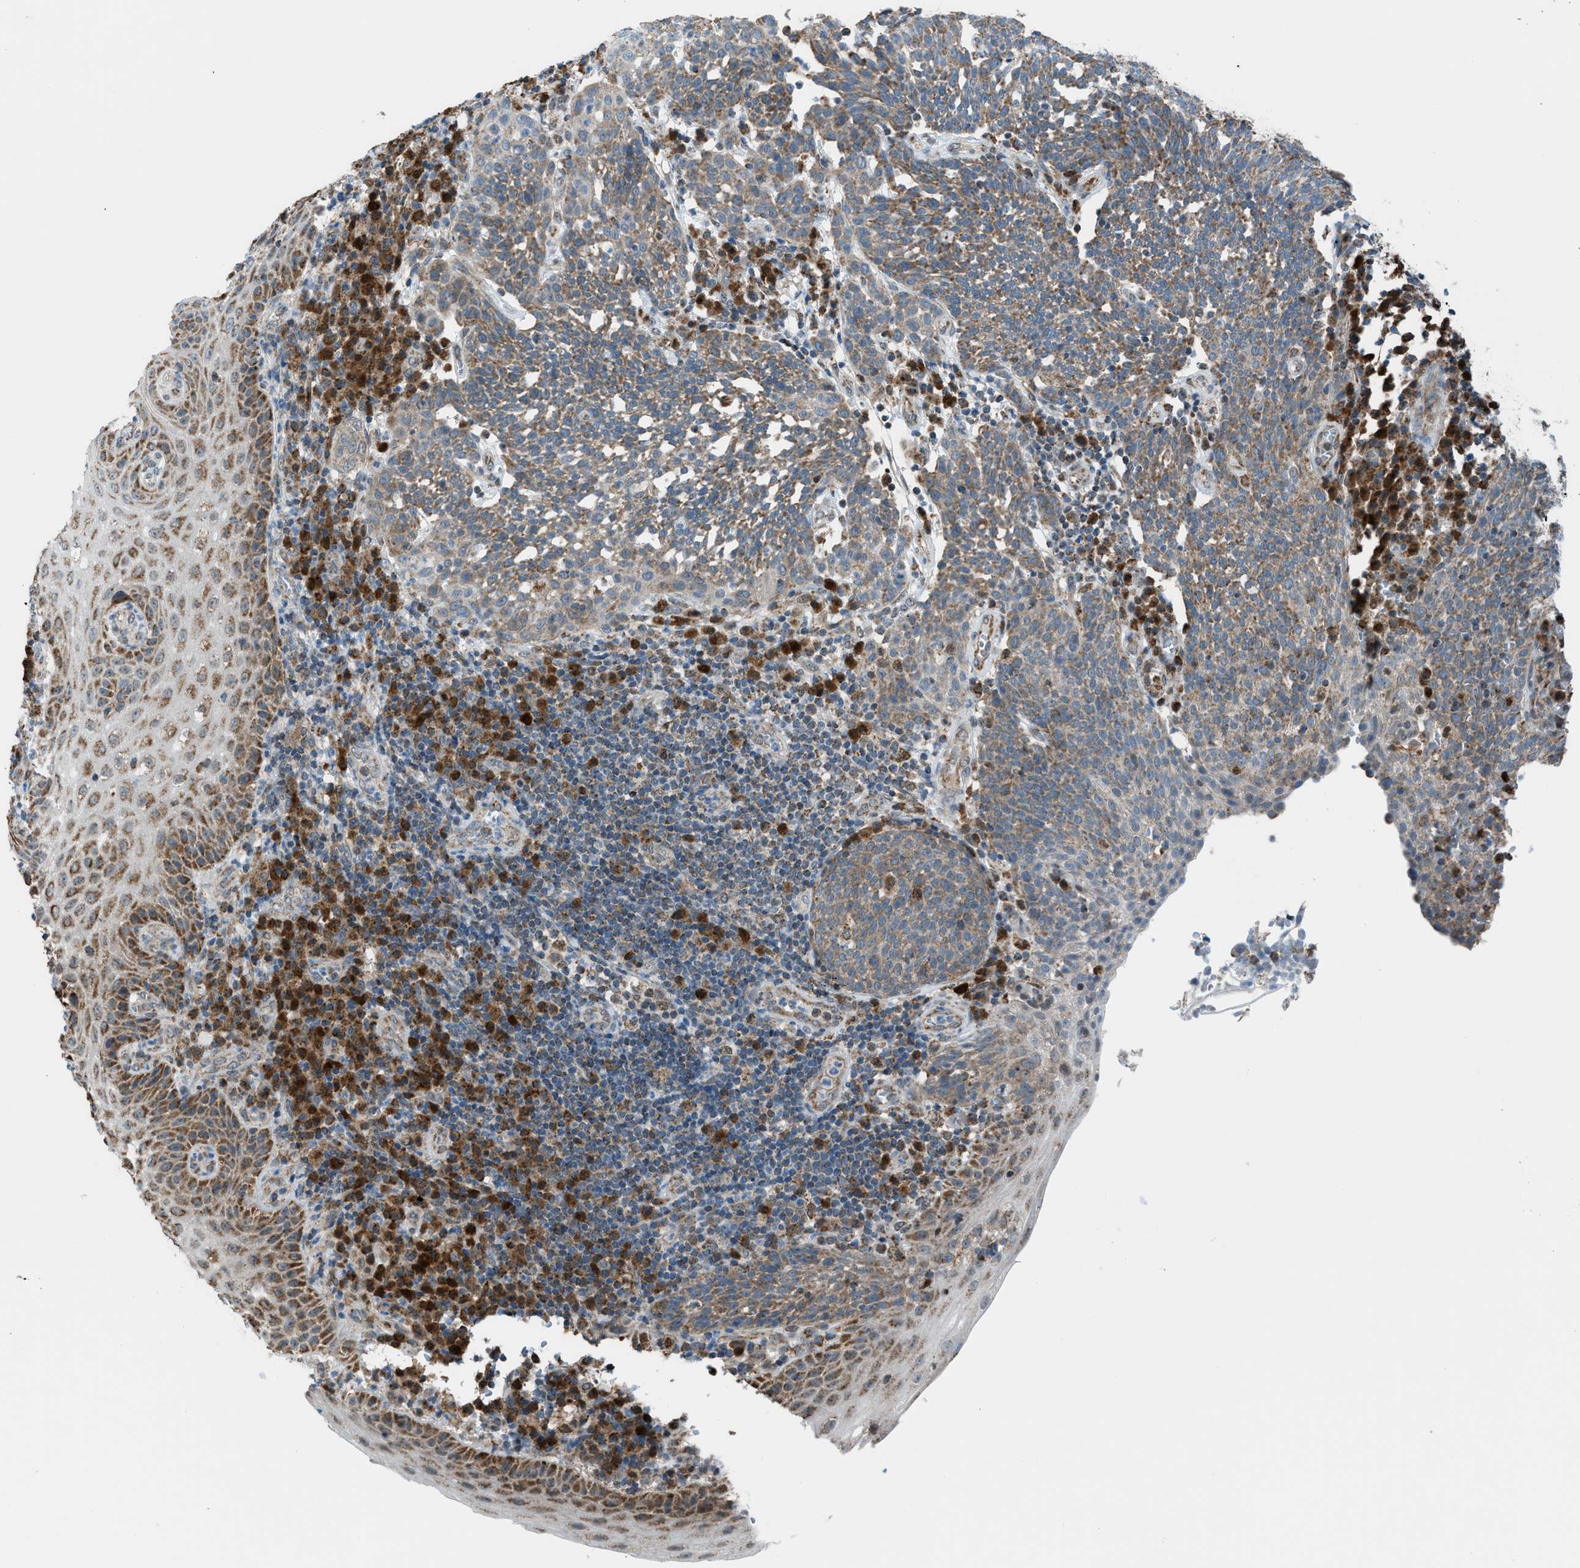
{"staining": {"intensity": "moderate", "quantity": "25%-75%", "location": "cytoplasmic/membranous"}, "tissue": "cervical cancer", "cell_type": "Tumor cells", "image_type": "cancer", "snomed": [{"axis": "morphology", "description": "Squamous cell carcinoma, NOS"}, {"axis": "topography", "description": "Cervix"}], "caption": "About 25%-75% of tumor cells in human squamous cell carcinoma (cervical) display moderate cytoplasmic/membranous protein positivity as visualized by brown immunohistochemical staining.", "gene": "SRM", "patient": {"sex": "female", "age": 34}}